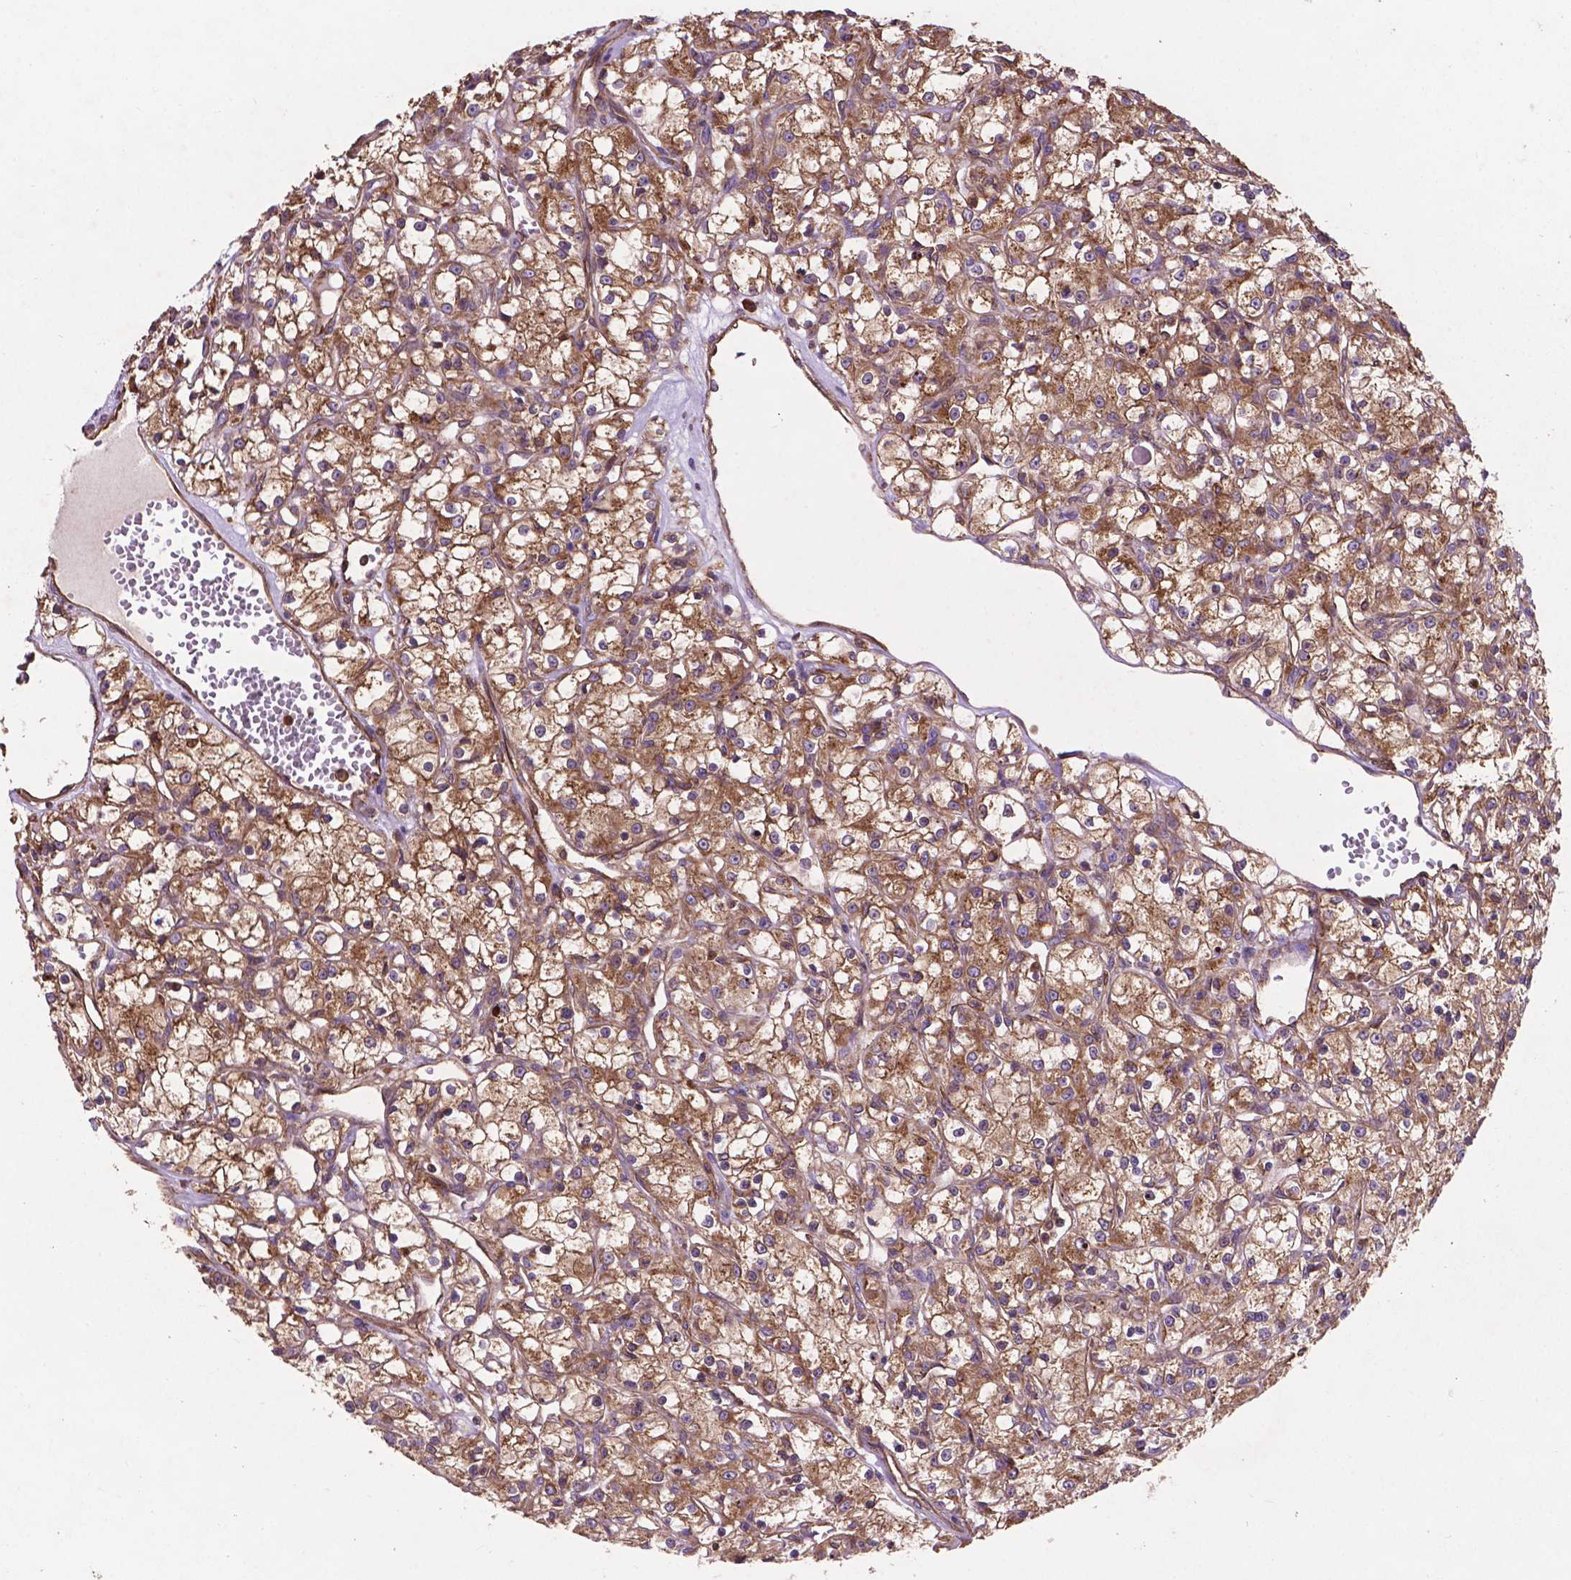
{"staining": {"intensity": "moderate", "quantity": ">75%", "location": "cytoplasmic/membranous"}, "tissue": "renal cancer", "cell_type": "Tumor cells", "image_type": "cancer", "snomed": [{"axis": "morphology", "description": "Adenocarcinoma, NOS"}, {"axis": "topography", "description": "Kidney"}], "caption": "Immunohistochemical staining of renal adenocarcinoma shows medium levels of moderate cytoplasmic/membranous protein expression in about >75% of tumor cells.", "gene": "CCDC71L", "patient": {"sex": "female", "age": 59}}